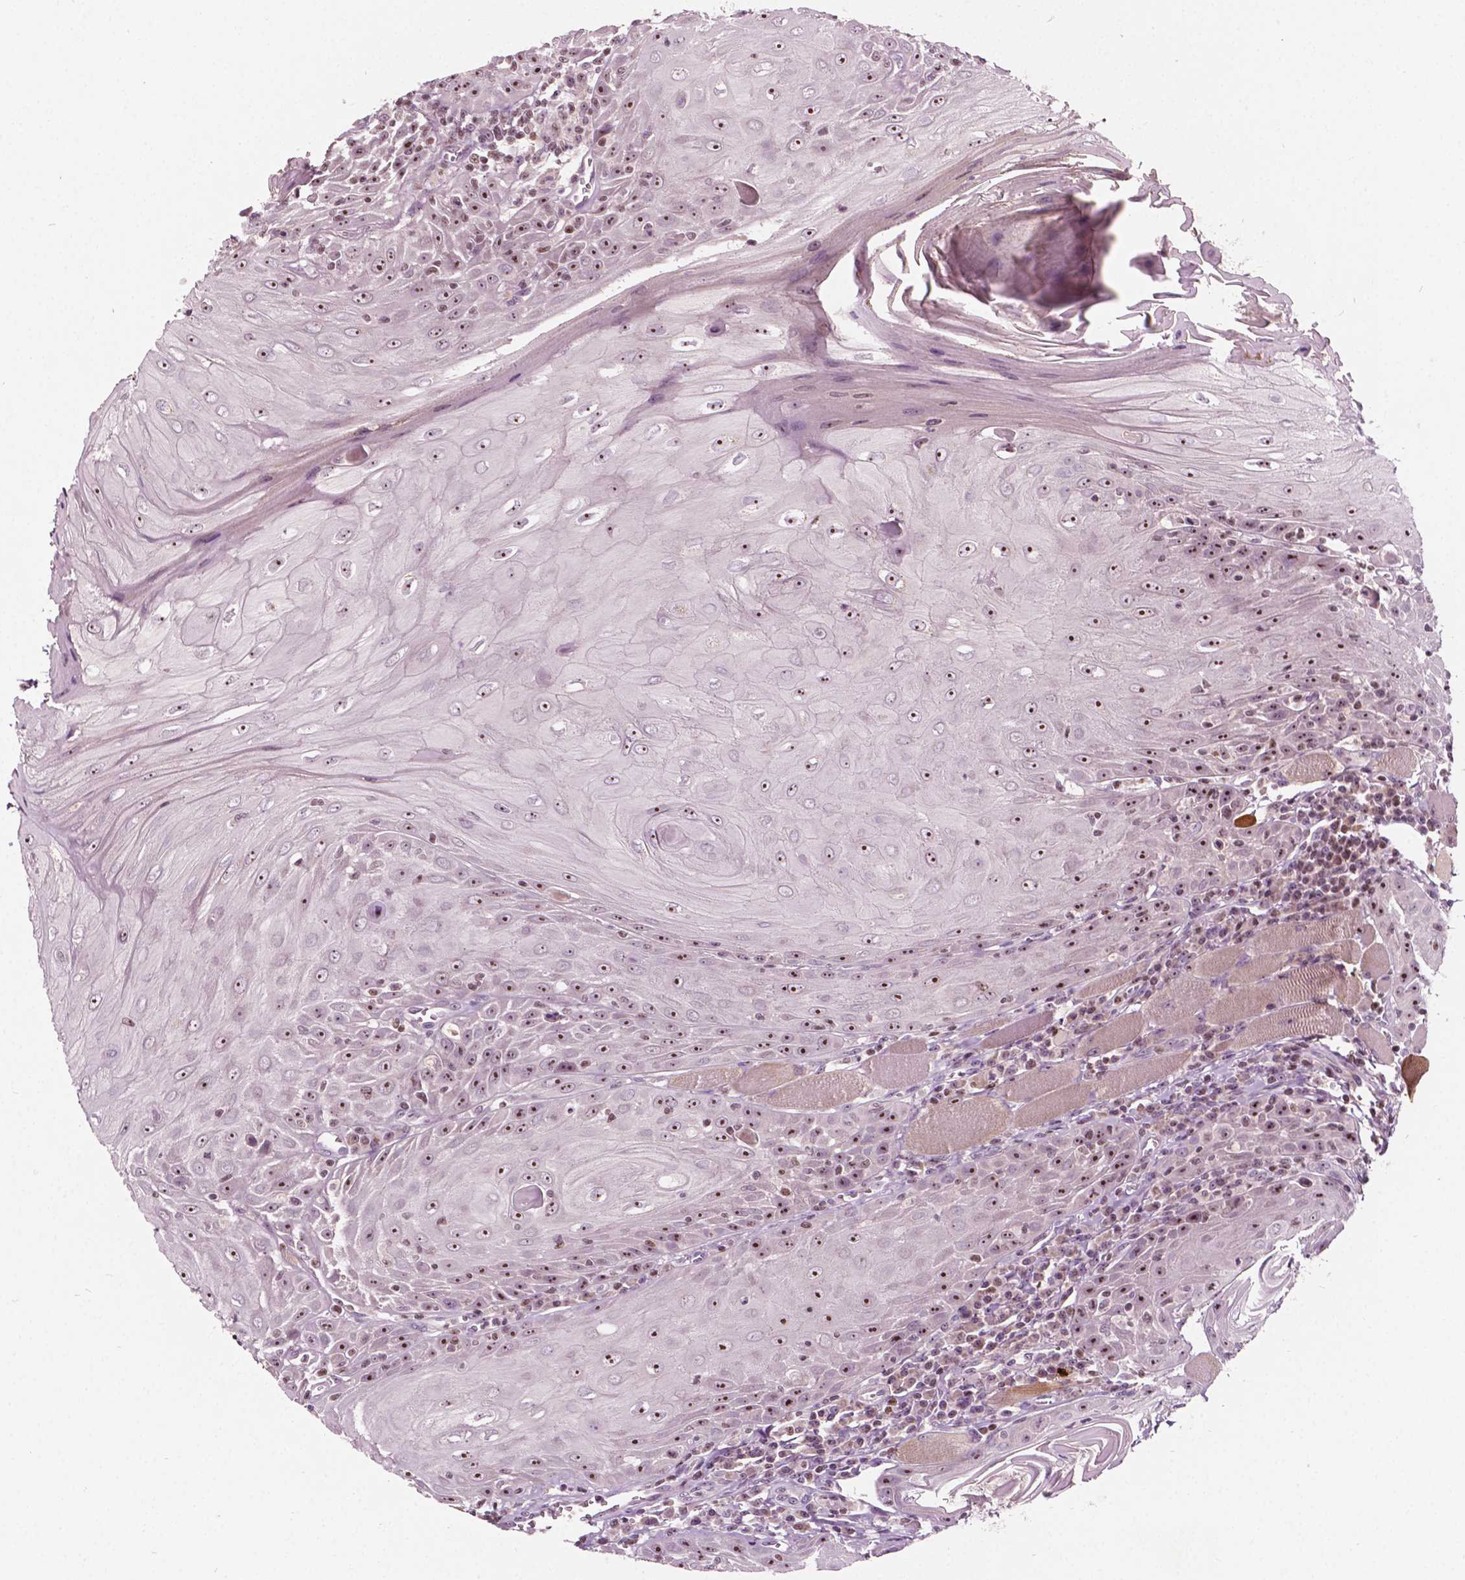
{"staining": {"intensity": "moderate", "quantity": ">75%", "location": "nuclear"}, "tissue": "head and neck cancer", "cell_type": "Tumor cells", "image_type": "cancer", "snomed": [{"axis": "morphology", "description": "Squamous cell carcinoma, NOS"}, {"axis": "topography", "description": "Head-Neck"}], "caption": "Tumor cells display moderate nuclear staining in approximately >75% of cells in squamous cell carcinoma (head and neck).", "gene": "ODF3L2", "patient": {"sex": "male", "age": 52}}